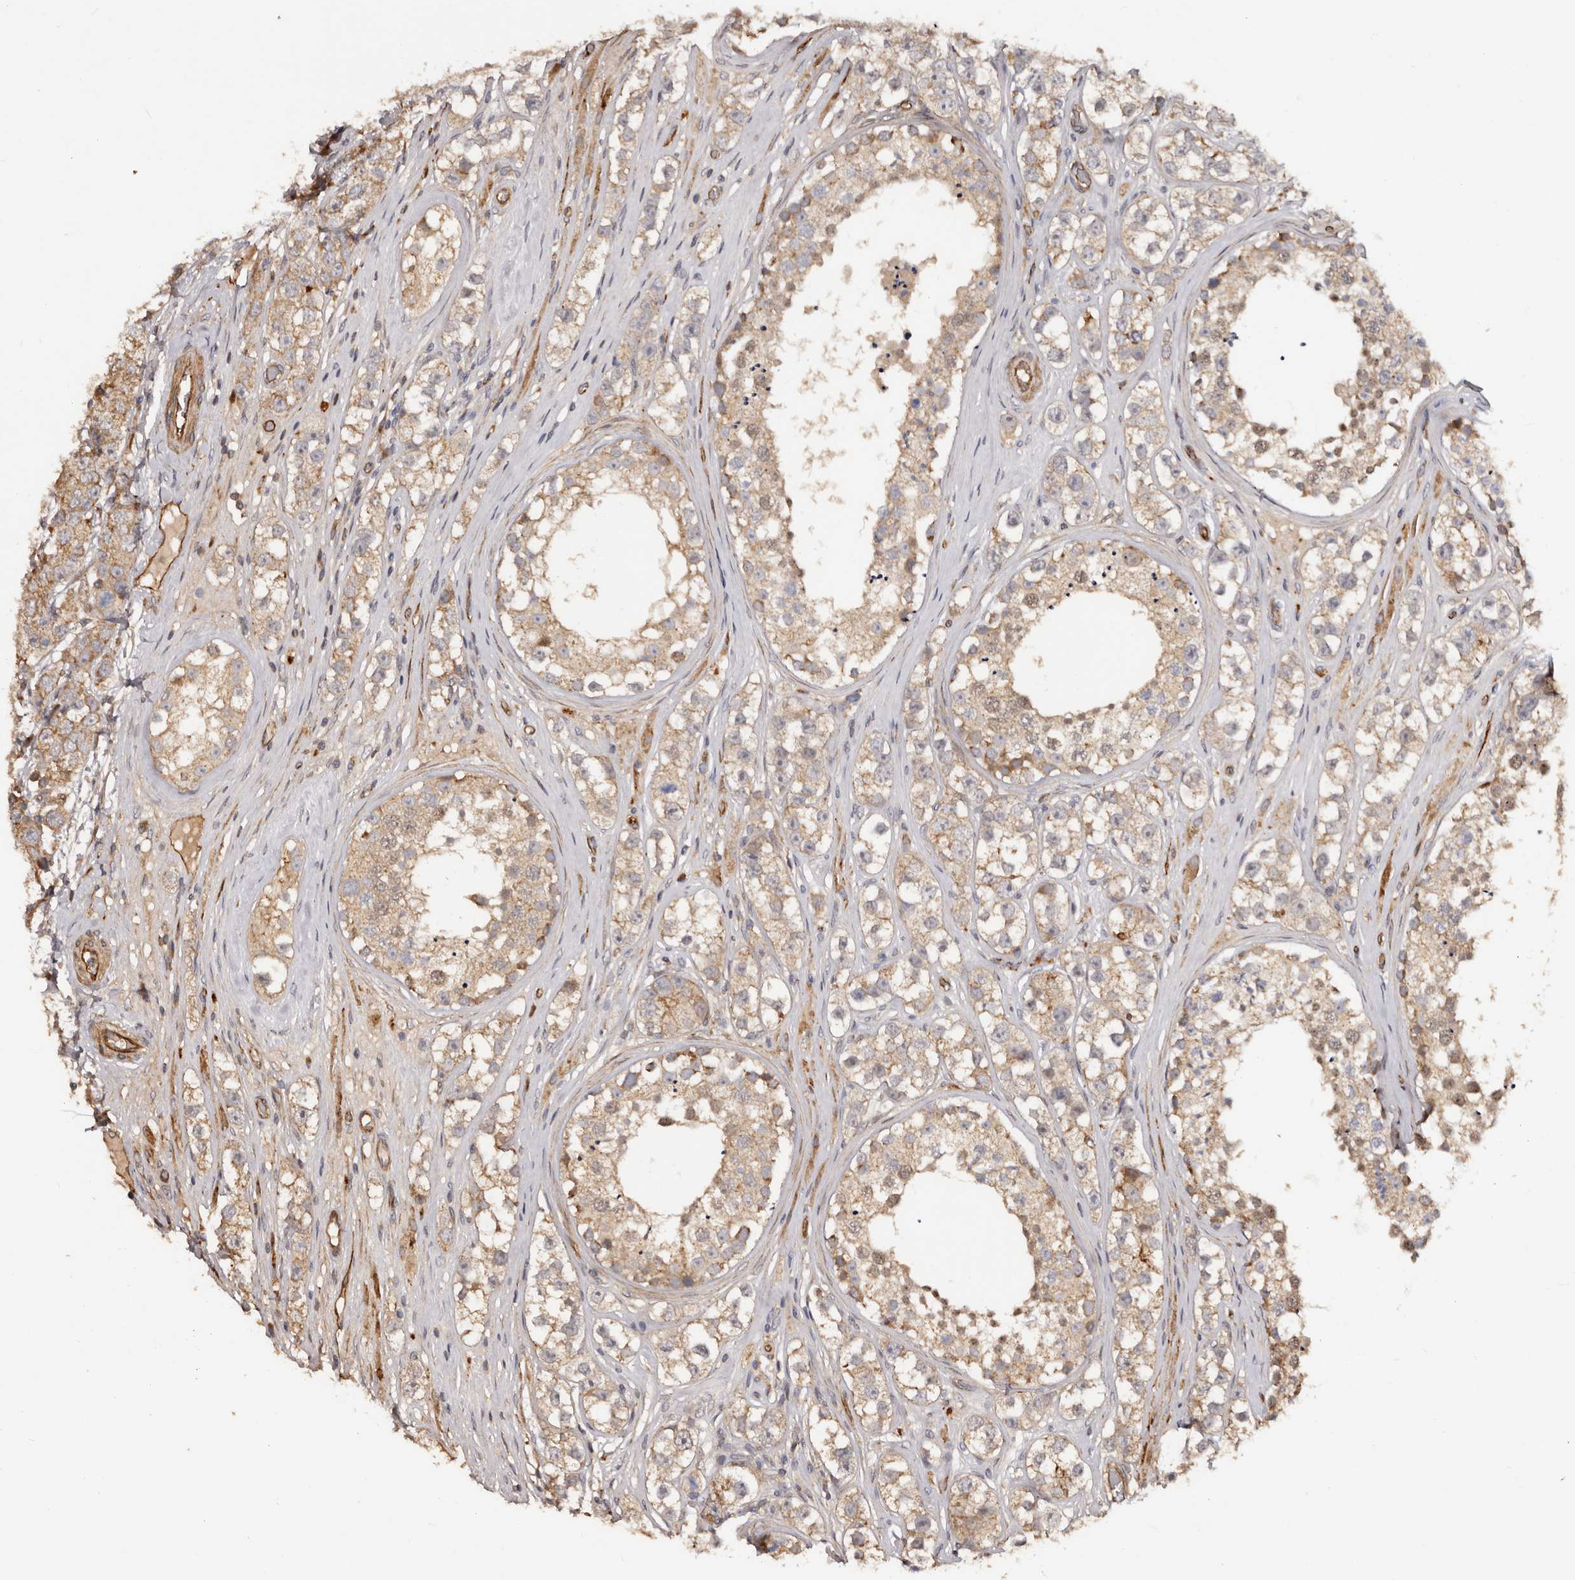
{"staining": {"intensity": "weak", "quantity": ">75%", "location": "cytoplasmic/membranous"}, "tissue": "testis cancer", "cell_type": "Tumor cells", "image_type": "cancer", "snomed": [{"axis": "morphology", "description": "Seminoma, NOS"}, {"axis": "topography", "description": "Testis"}], "caption": "Immunohistochemistry of human seminoma (testis) exhibits low levels of weak cytoplasmic/membranous staining in approximately >75% of tumor cells. (DAB = brown stain, brightfield microscopy at high magnification).", "gene": "GTPBP1", "patient": {"sex": "male", "age": 28}}